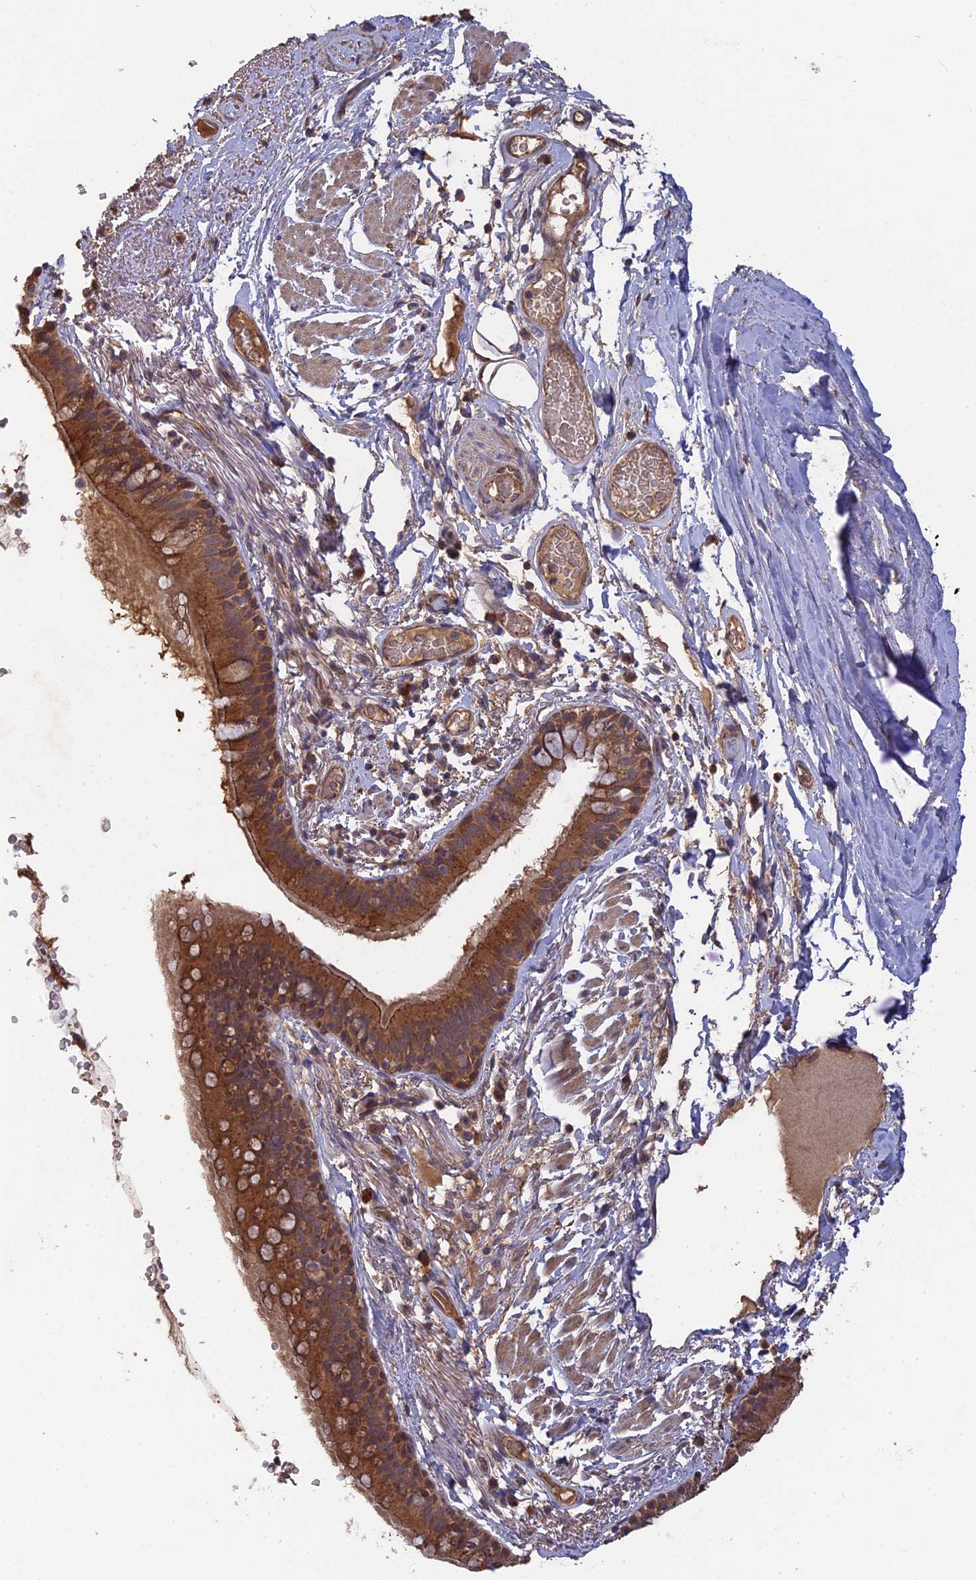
{"staining": {"intensity": "strong", "quantity": ">75%", "location": "cytoplasmic/membranous"}, "tissue": "bronchus", "cell_type": "Respiratory epithelial cells", "image_type": "normal", "snomed": [{"axis": "morphology", "description": "Normal tissue, NOS"}, {"axis": "topography", "description": "Lymph node"}, {"axis": "topography", "description": "Bronchus"}], "caption": "Bronchus stained with immunohistochemistry (IHC) shows strong cytoplasmic/membranous staining in approximately >75% of respiratory epithelial cells.", "gene": "ARHGAP40", "patient": {"sex": "male", "age": 63}}